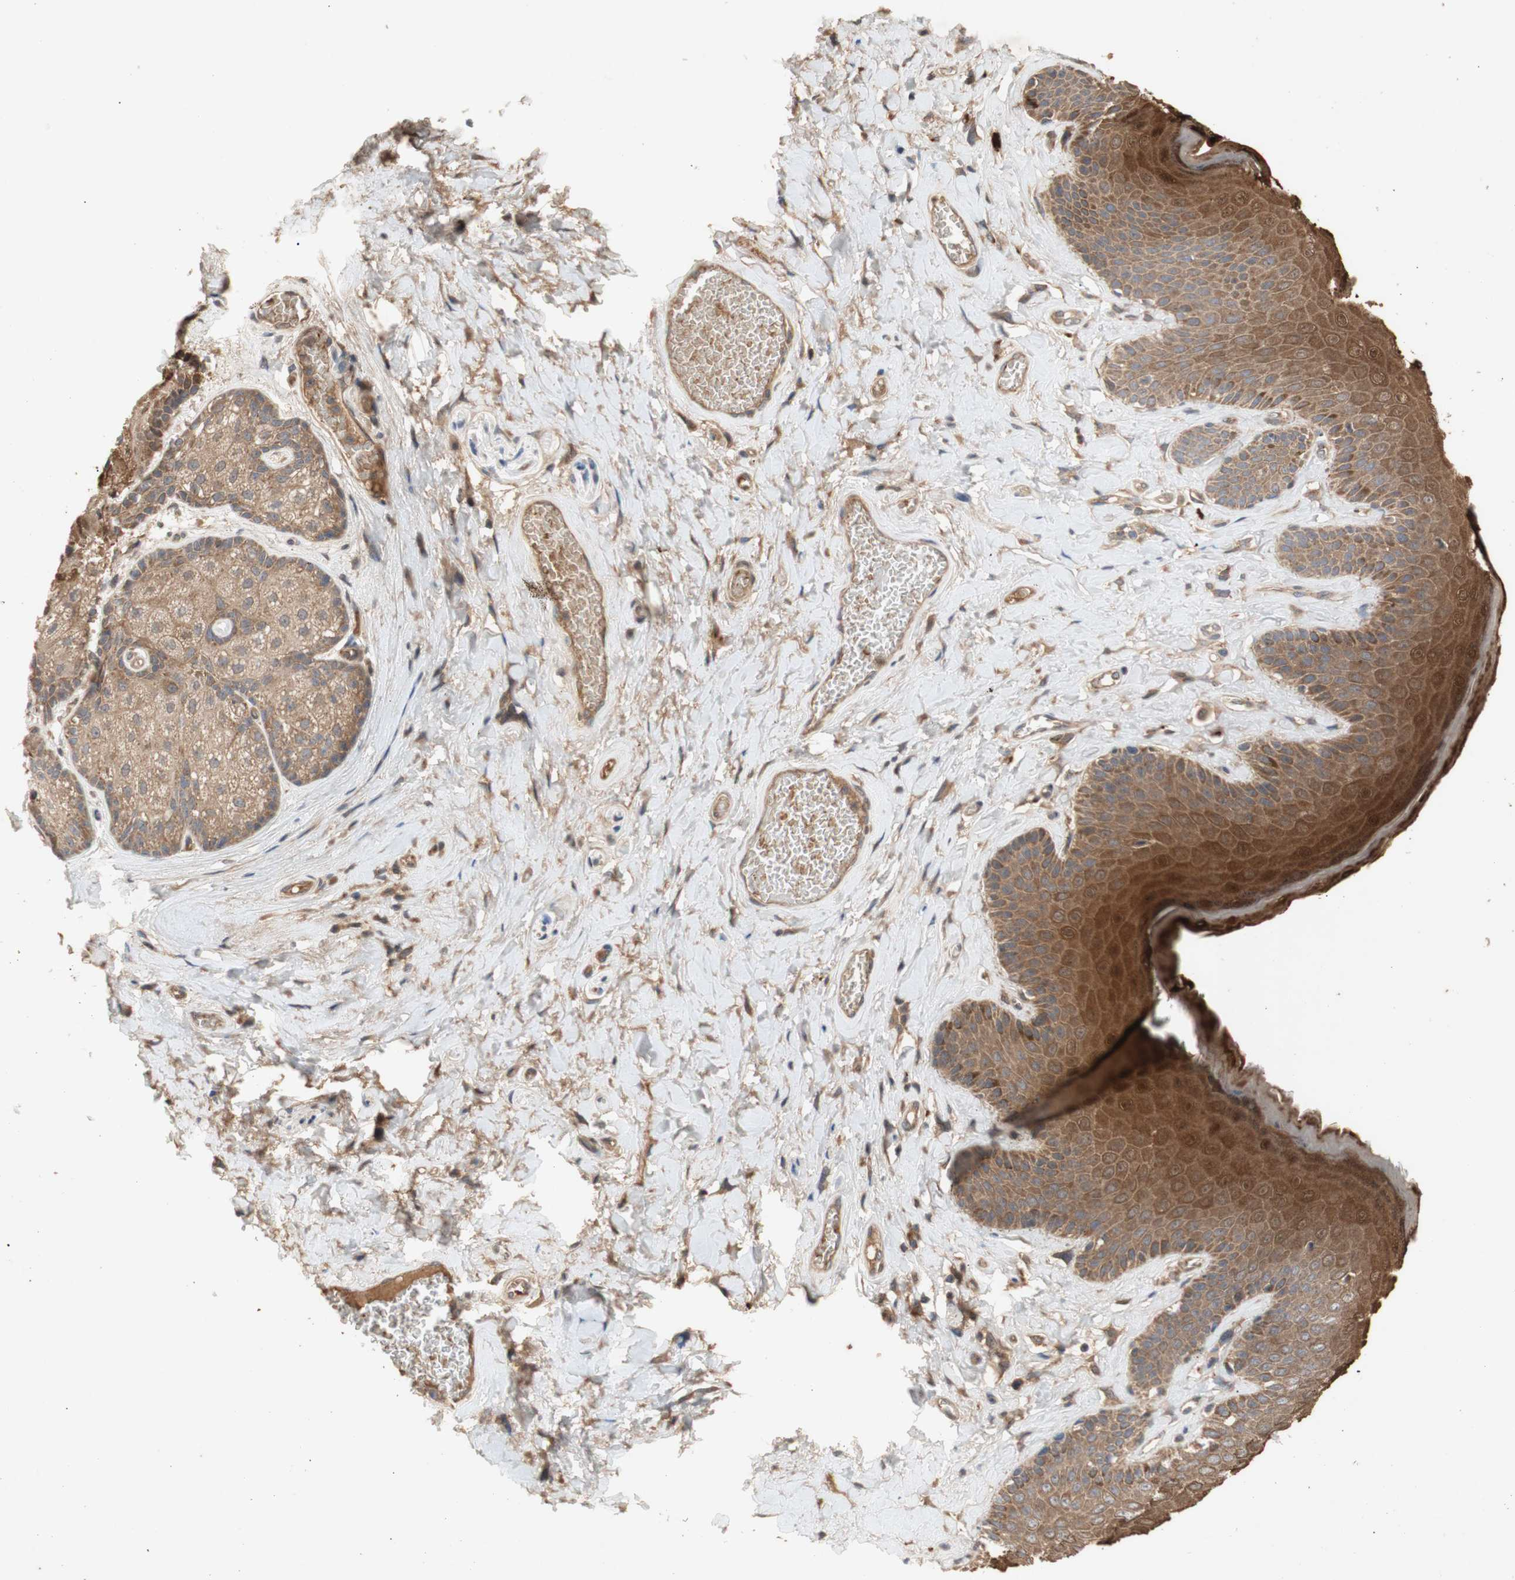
{"staining": {"intensity": "moderate", "quantity": ">75%", "location": "cytoplasmic/membranous"}, "tissue": "skin", "cell_type": "Epidermal cells", "image_type": "normal", "snomed": [{"axis": "morphology", "description": "Normal tissue, NOS"}, {"axis": "topography", "description": "Anal"}], "caption": "This is a micrograph of IHC staining of normal skin, which shows moderate positivity in the cytoplasmic/membranous of epidermal cells.", "gene": "PKN1", "patient": {"sex": "male", "age": 69}}